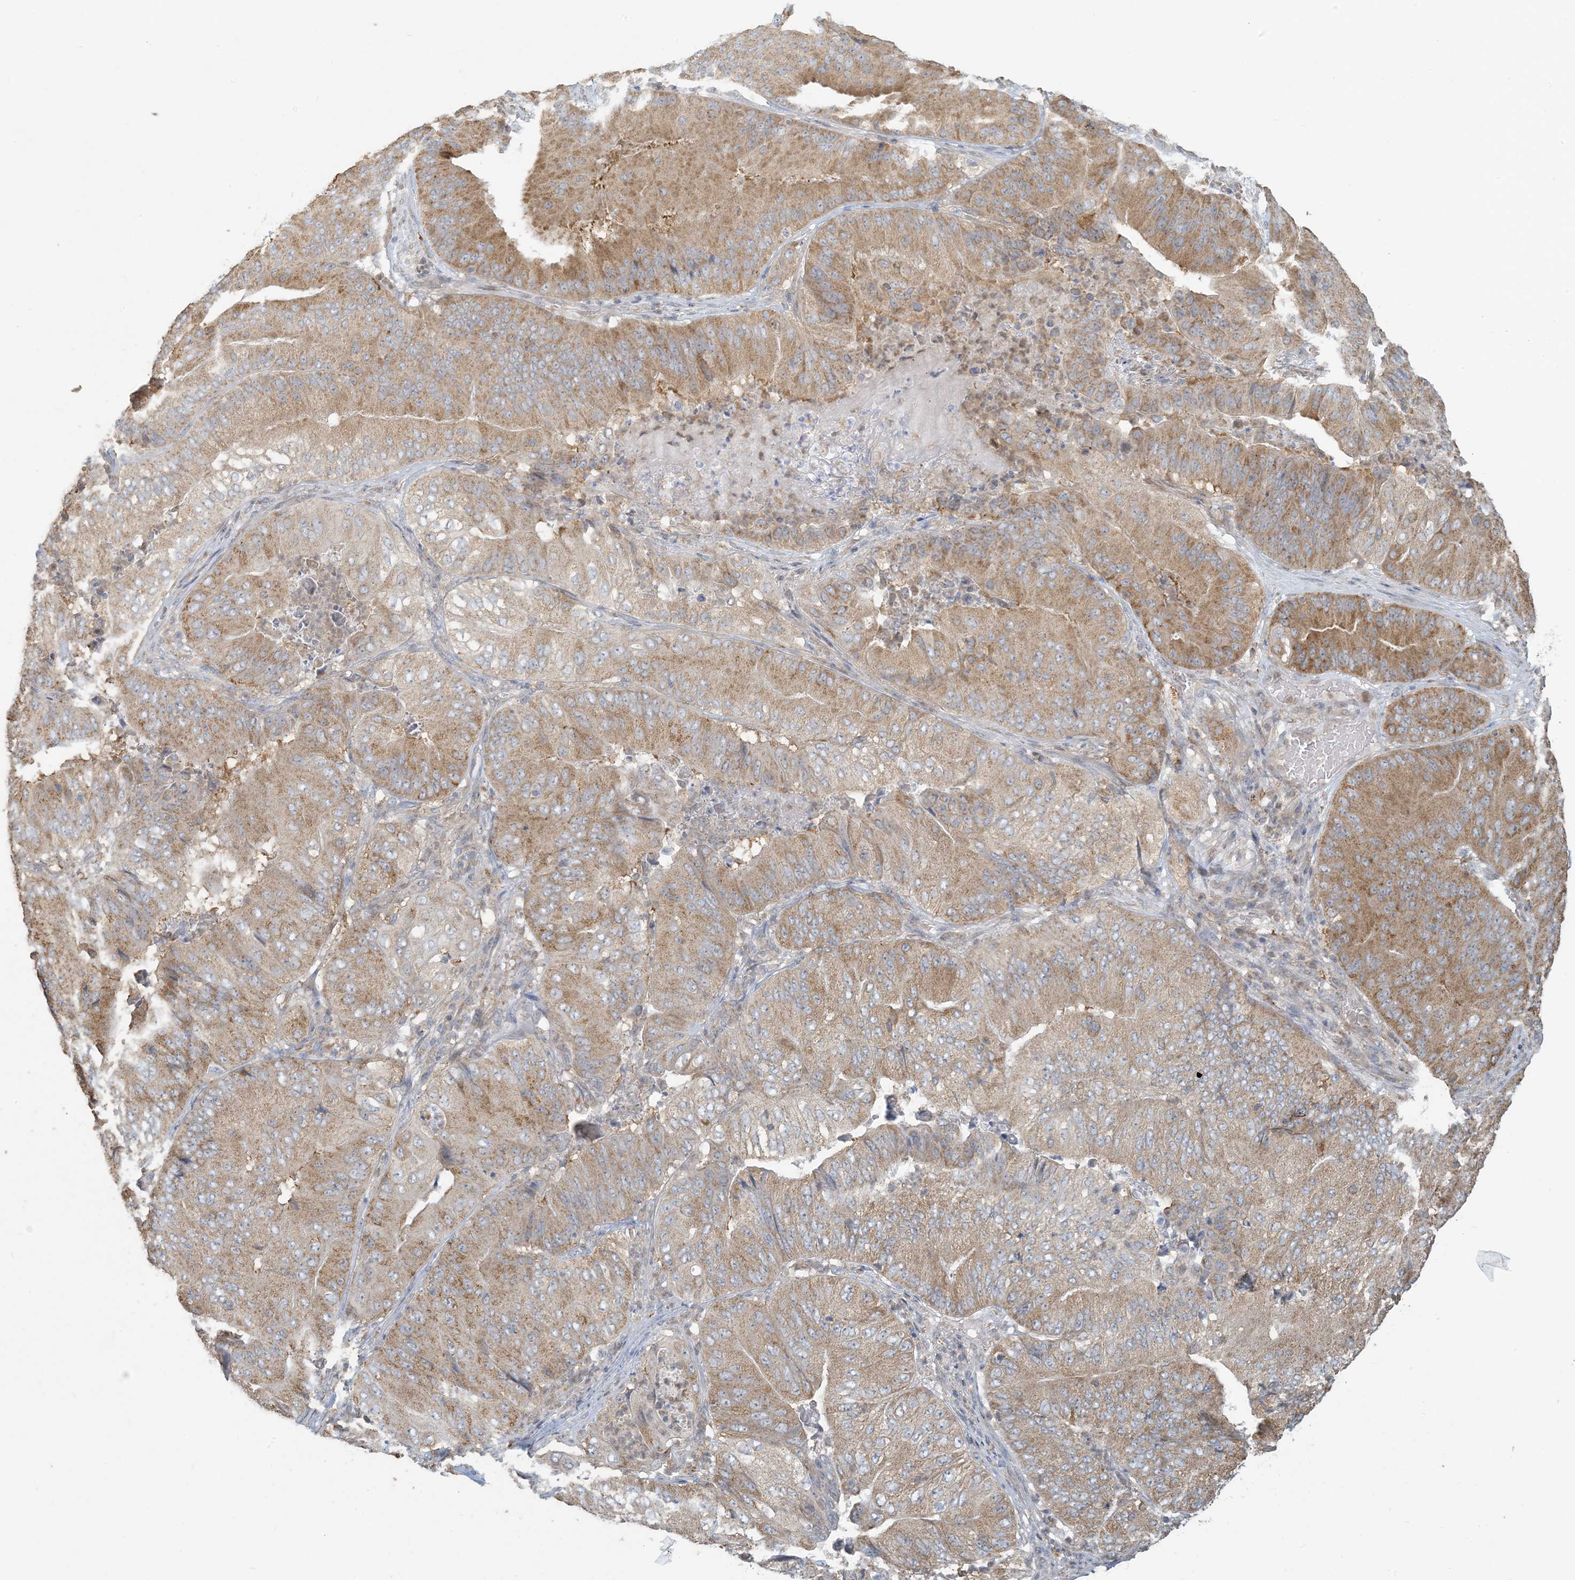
{"staining": {"intensity": "moderate", "quantity": ">75%", "location": "cytoplasmic/membranous"}, "tissue": "pancreatic cancer", "cell_type": "Tumor cells", "image_type": "cancer", "snomed": [{"axis": "morphology", "description": "Adenocarcinoma, NOS"}, {"axis": "topography", "description": "Pancreas"}], "caption": "Immunohistochemical staining of human pancreatic cancer reveals medium levels of moderate cytoplasmic/membranous protein staining in approximately >75% of tumor cells. The protein of interest is stained brown, and the nuclei are stained in blue (DAB IHC with brightfield microscopy, high magnification).", "gene": "HACL1", "patient": {"sex": "female", "age": 77}}